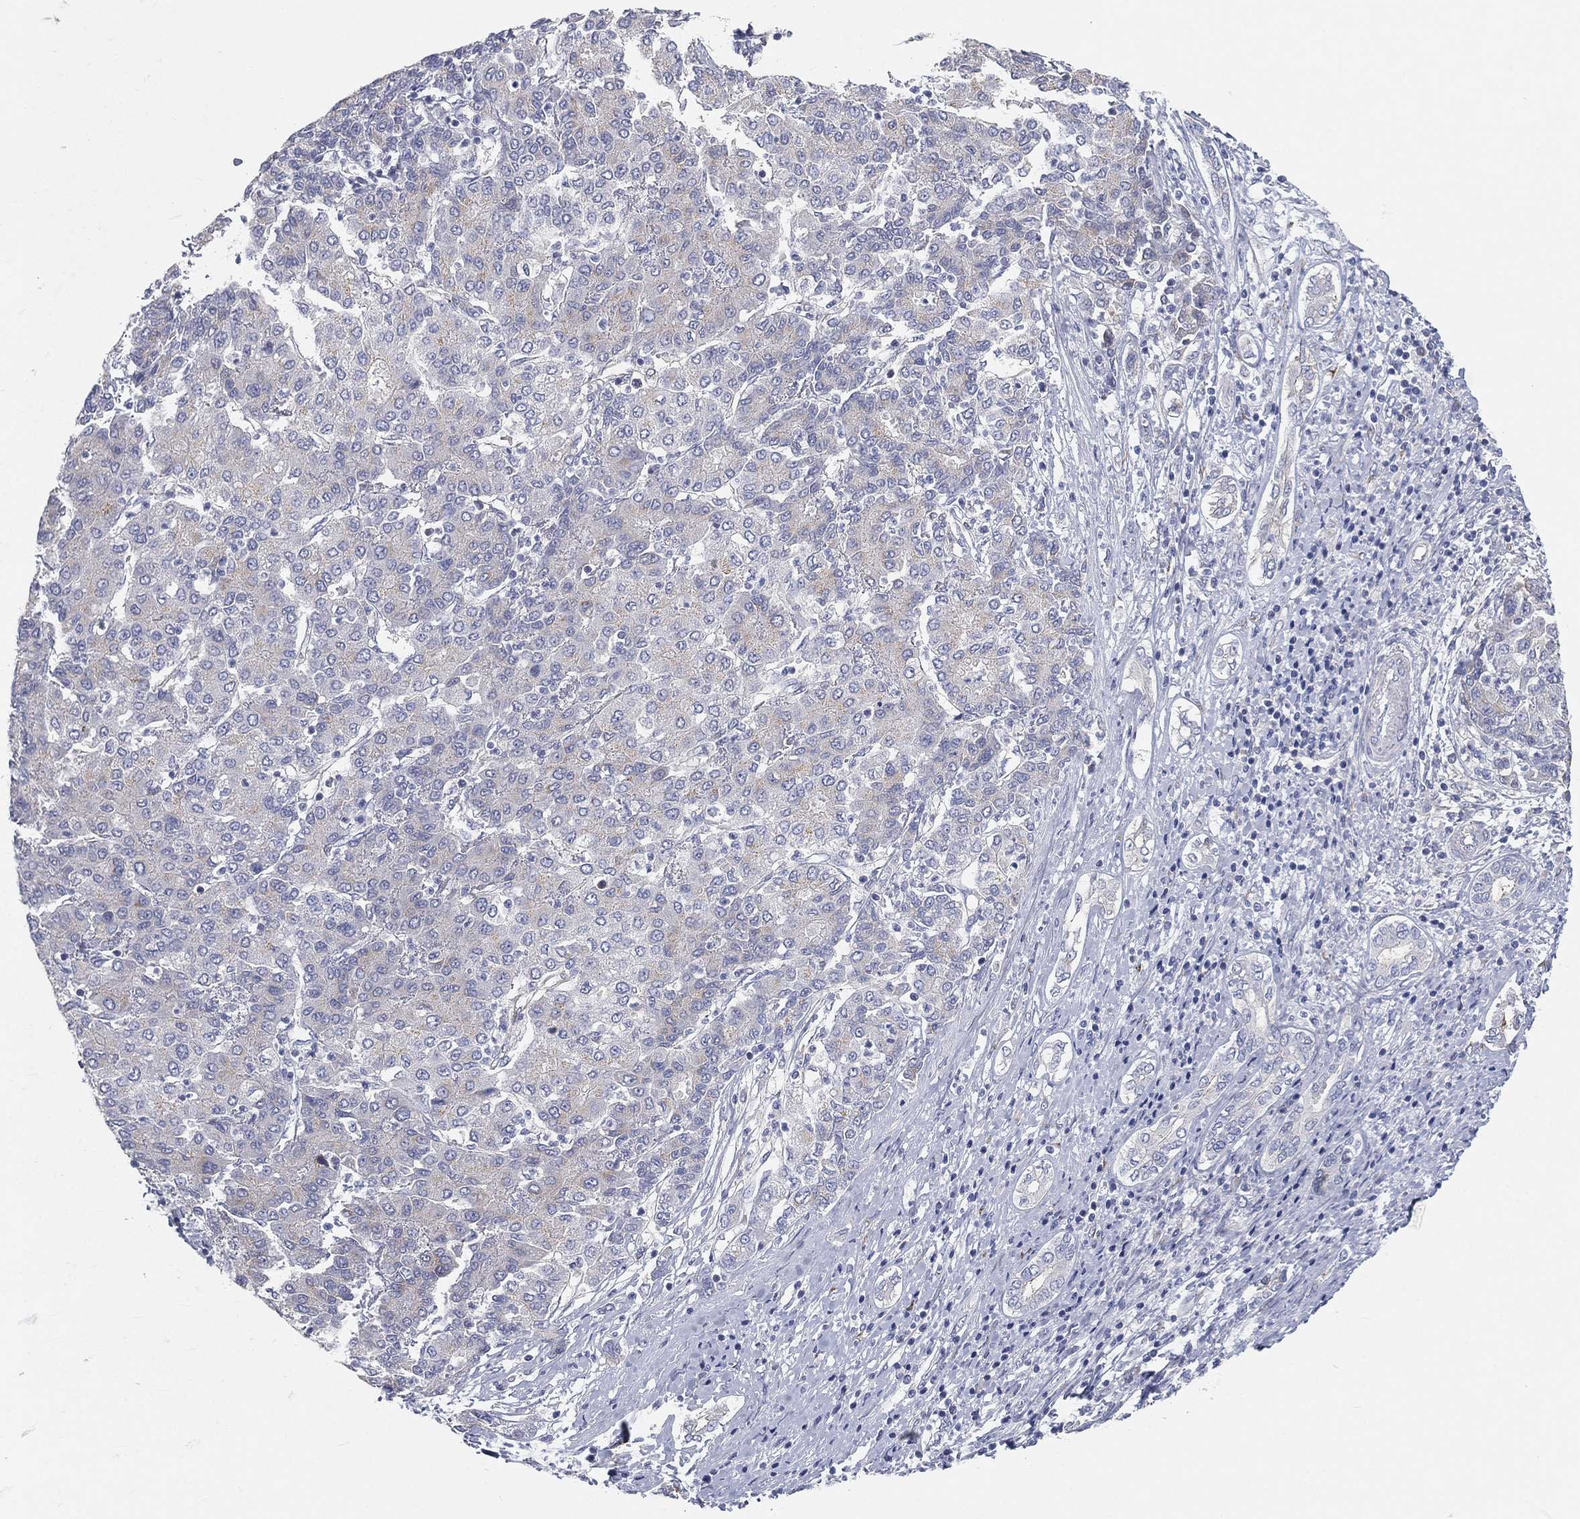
{"staining": {"intensity": "negative", "quantity": "none", "location": "none"}, "tissue": "liver cancer", "cell_type": "Tumor cells", "image_type": "cancer", "snomed": [{"axis": "morphology", "description": "Carcinoma, Hepatocellular, NOS"}, {"axis": "topography", "description": "Liver"}], "caption": "There is no significant staining in tumor cells of liver cancer (hepatocellular carcinoma). (Immunohistochemistry (ihc), brightfield microscopy, high magnification).", "gene": "TMEM25", "patient": {"sex": "male", "age": 65}}